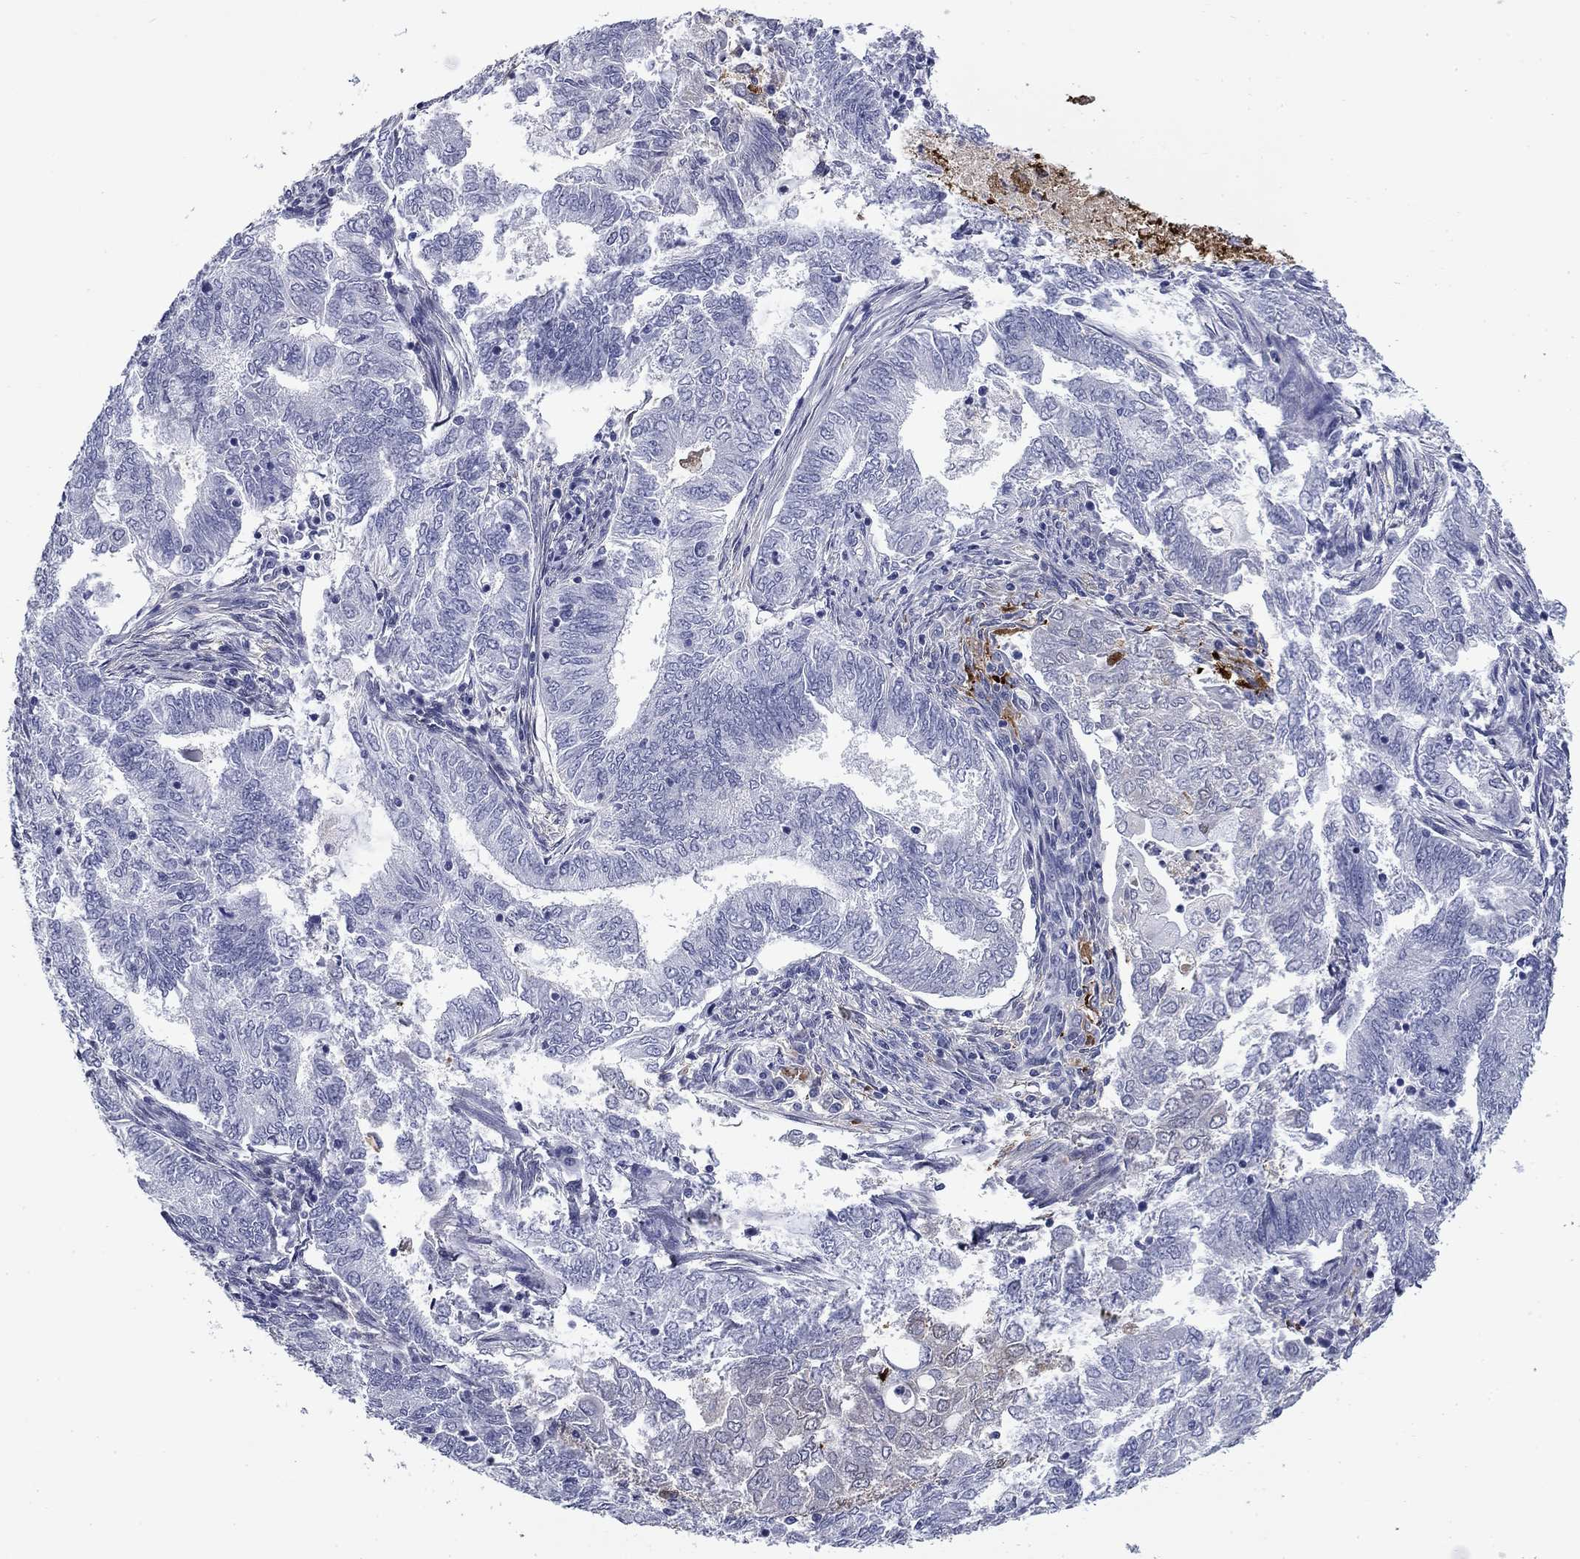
{"staining": {"intensity": "negative", "quantity": "none", "location": "none"}, "tissue": "endometrial cancer", "cell_type": "Tumor cells", "image_type": "cancer", "snomed": [{"axis": "morphology", "description": "Adenocarcinoma, NOS"}, {"axis": "topography", "description": "Endometrium"}], "caption": "The histopathology image displays no staining of tumor cells in endometrial cancer.", "gene": "BCL2L14", "patient": {"sex": "female", "age": 62}}